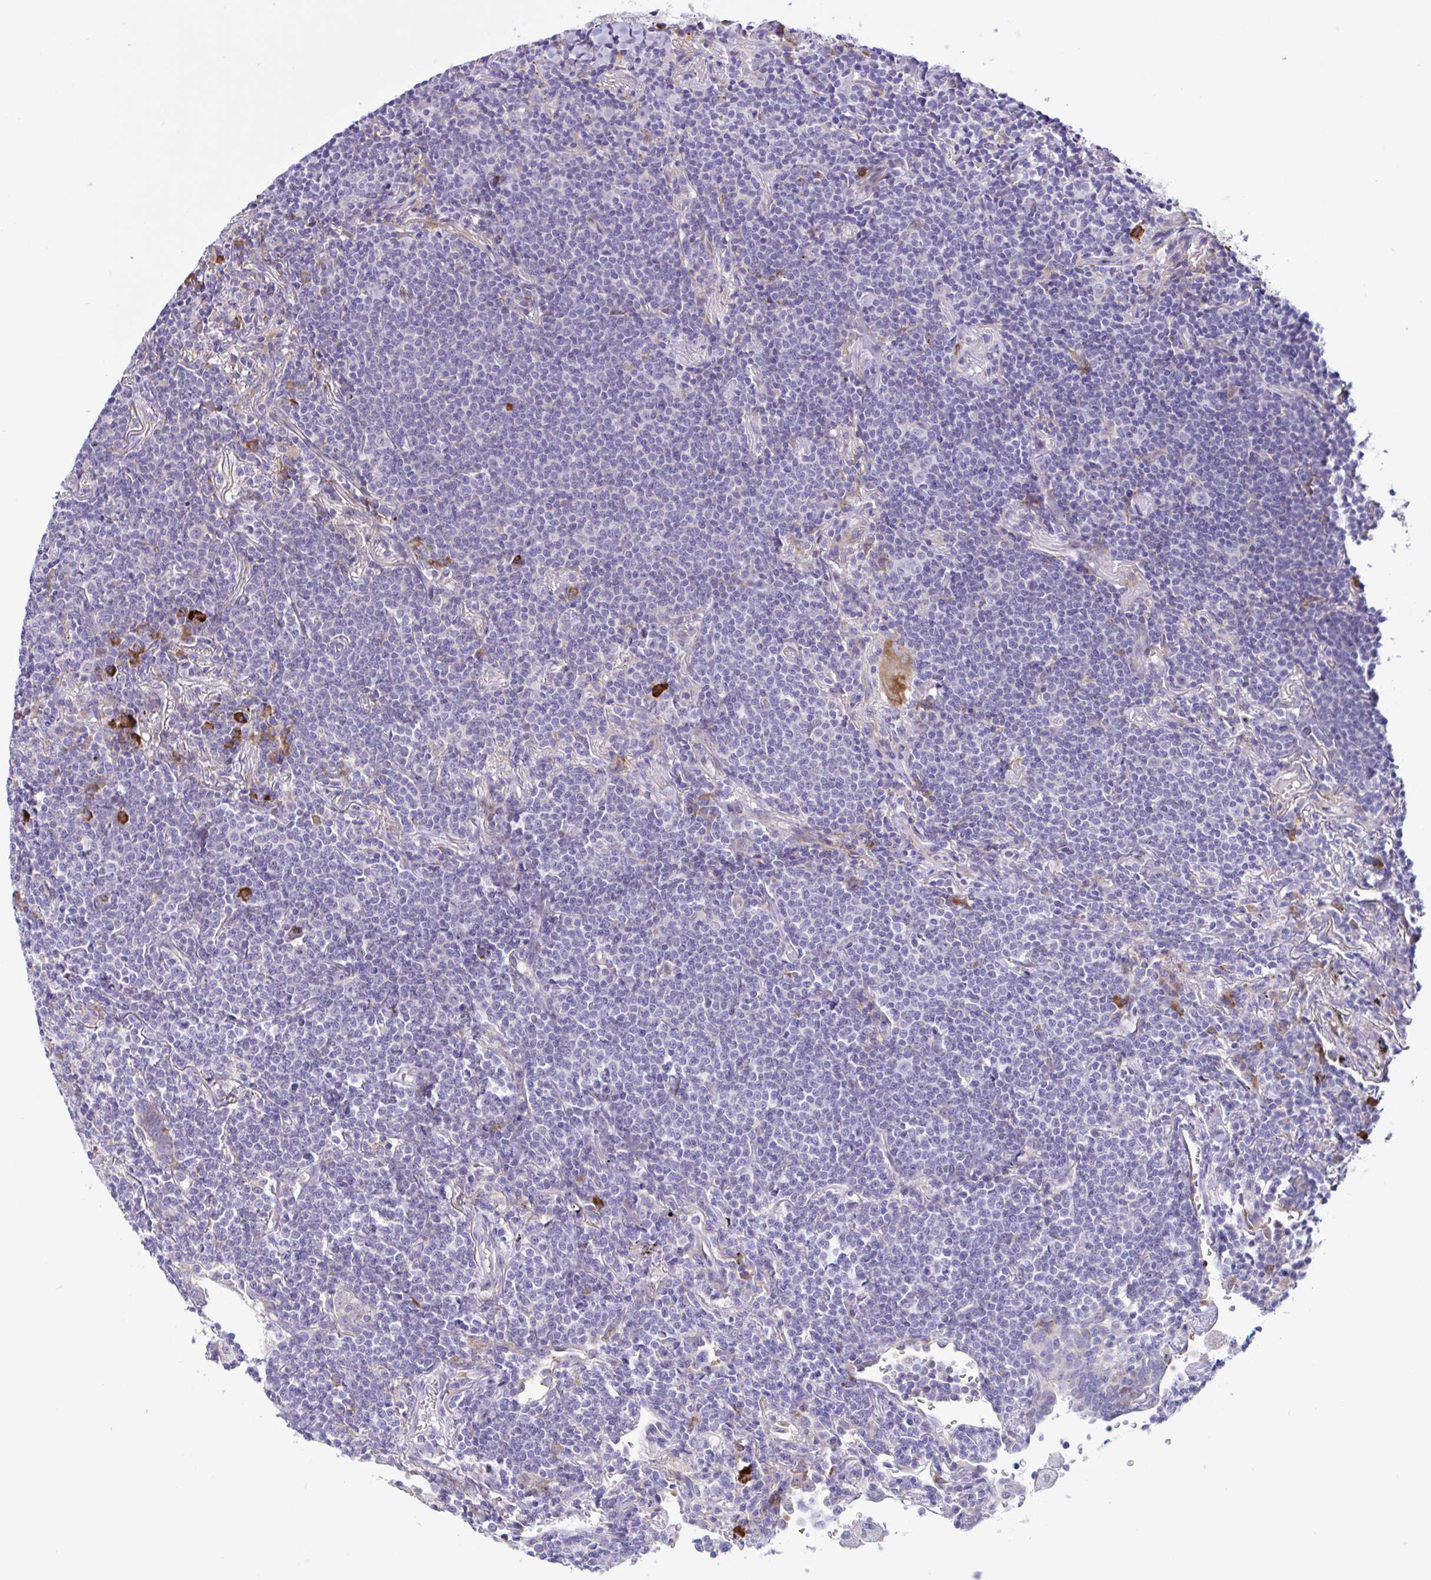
{"staining": {"intensity": "negative", "quantity": "none", "location": "none"}, "tissue": "lymphoma", "cell_type": "Tumor cells", "image_type": "cancer", "snomed": [{"axis": "morphology", "description": "Malignant lymphoma, non-Hodgkin's type, Low grade"}, {"axis": "topography", "description": "Lung"}], "caption": "IHC of low-grade malignant lymphoma, non-Hodgkin's type exhibits no expression in tumor cells.", "gene": "DSC3", "patient": {"sex": "female", "age": 71}}